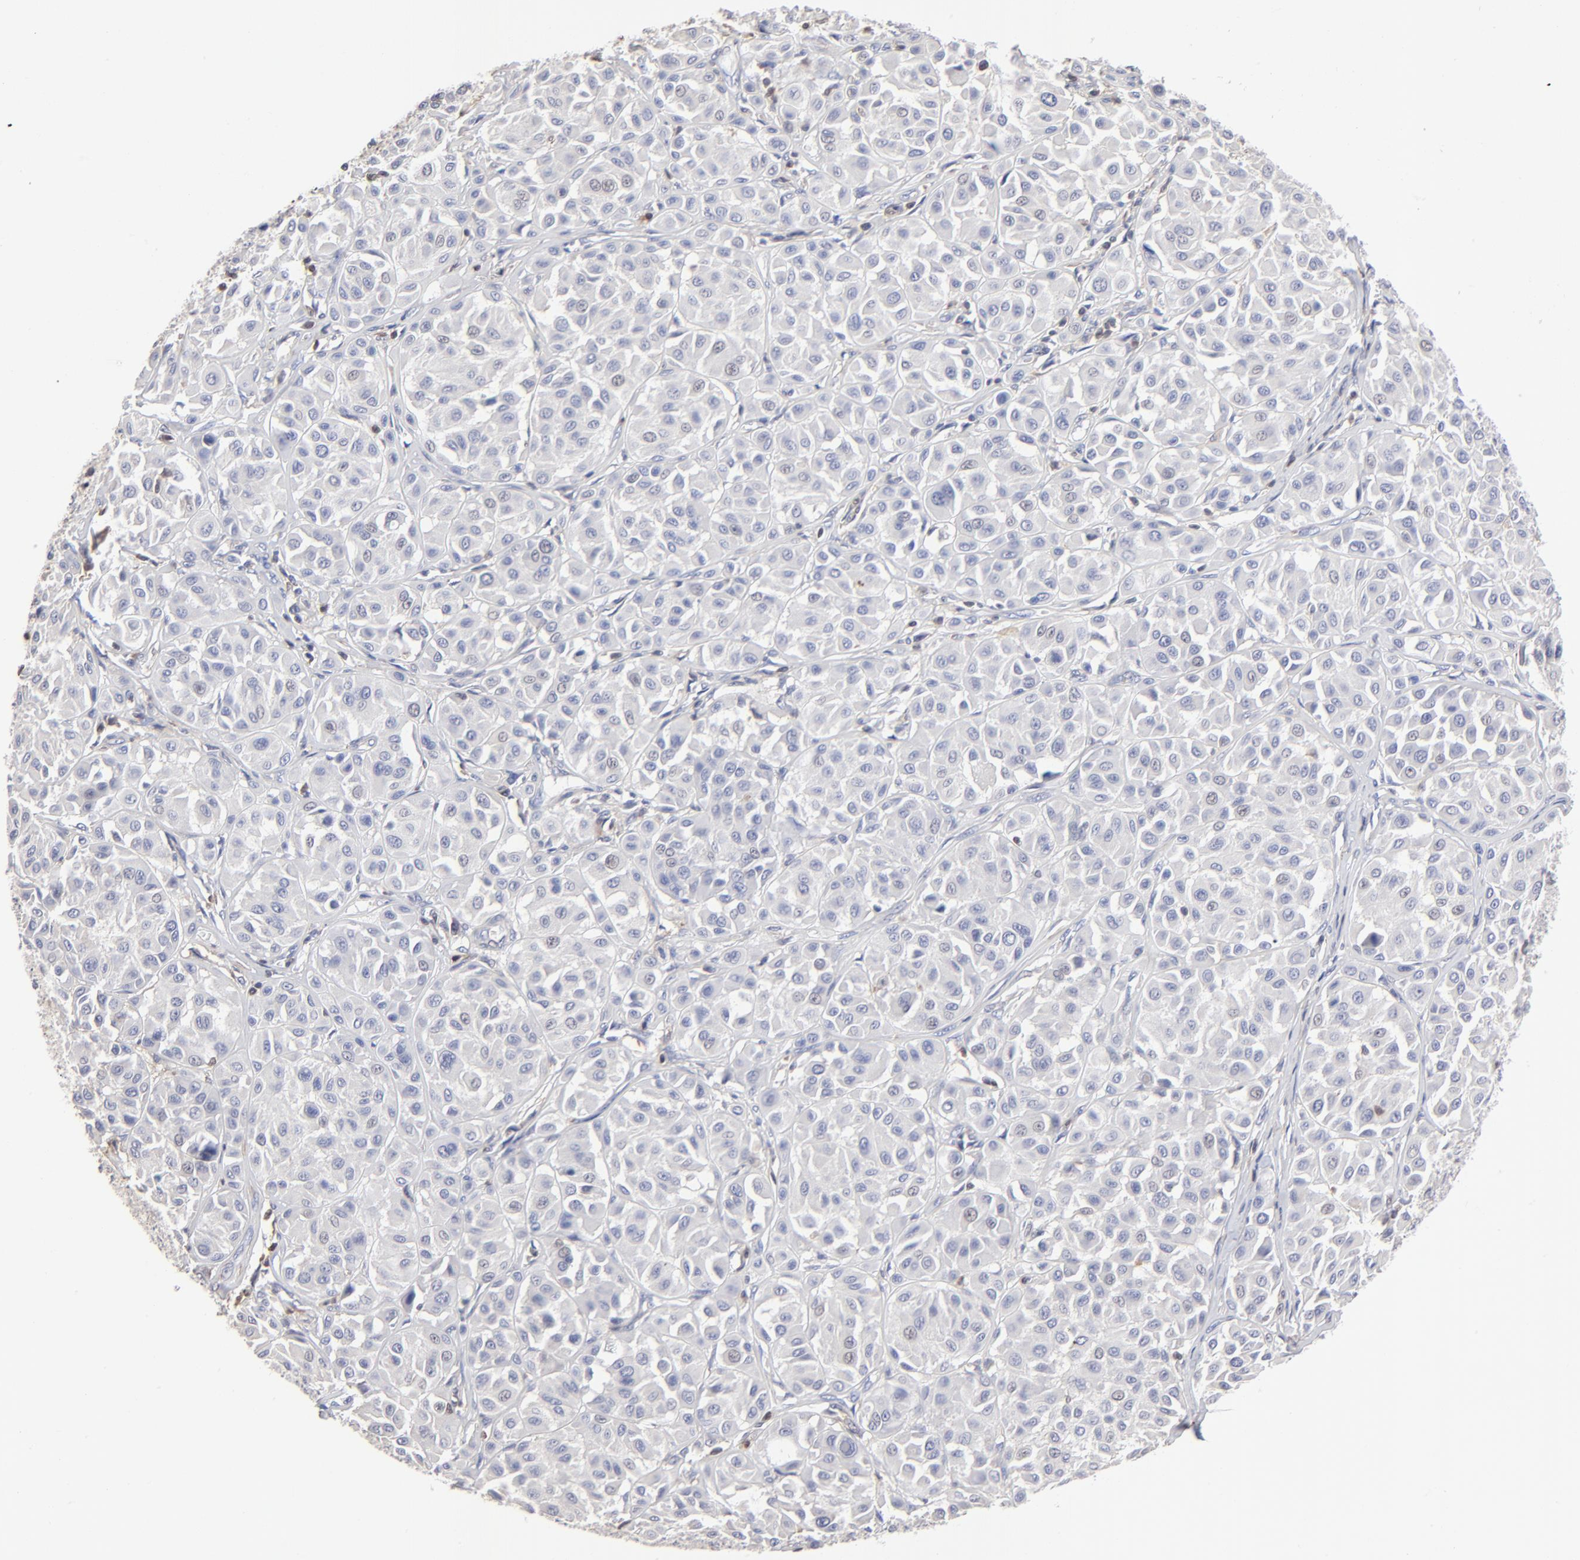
{"staining": {"intensity": "negative", "quantity": "none", "location": "none"}, "tissue": "melanoma", "cell_type": "Tumor cells", "image_type": "cancer", "snomed": [{"axis": "morphology", "description": "Malignant melanoma, Metastatic site"}, {"axis": "topography", "description": "Soft tissue"}], "caption": "The photomicrograph reveals no staining of tumor cells in melanoma.", "gene": "TBXT", "patient": {"sex": "male", "age": 41}}